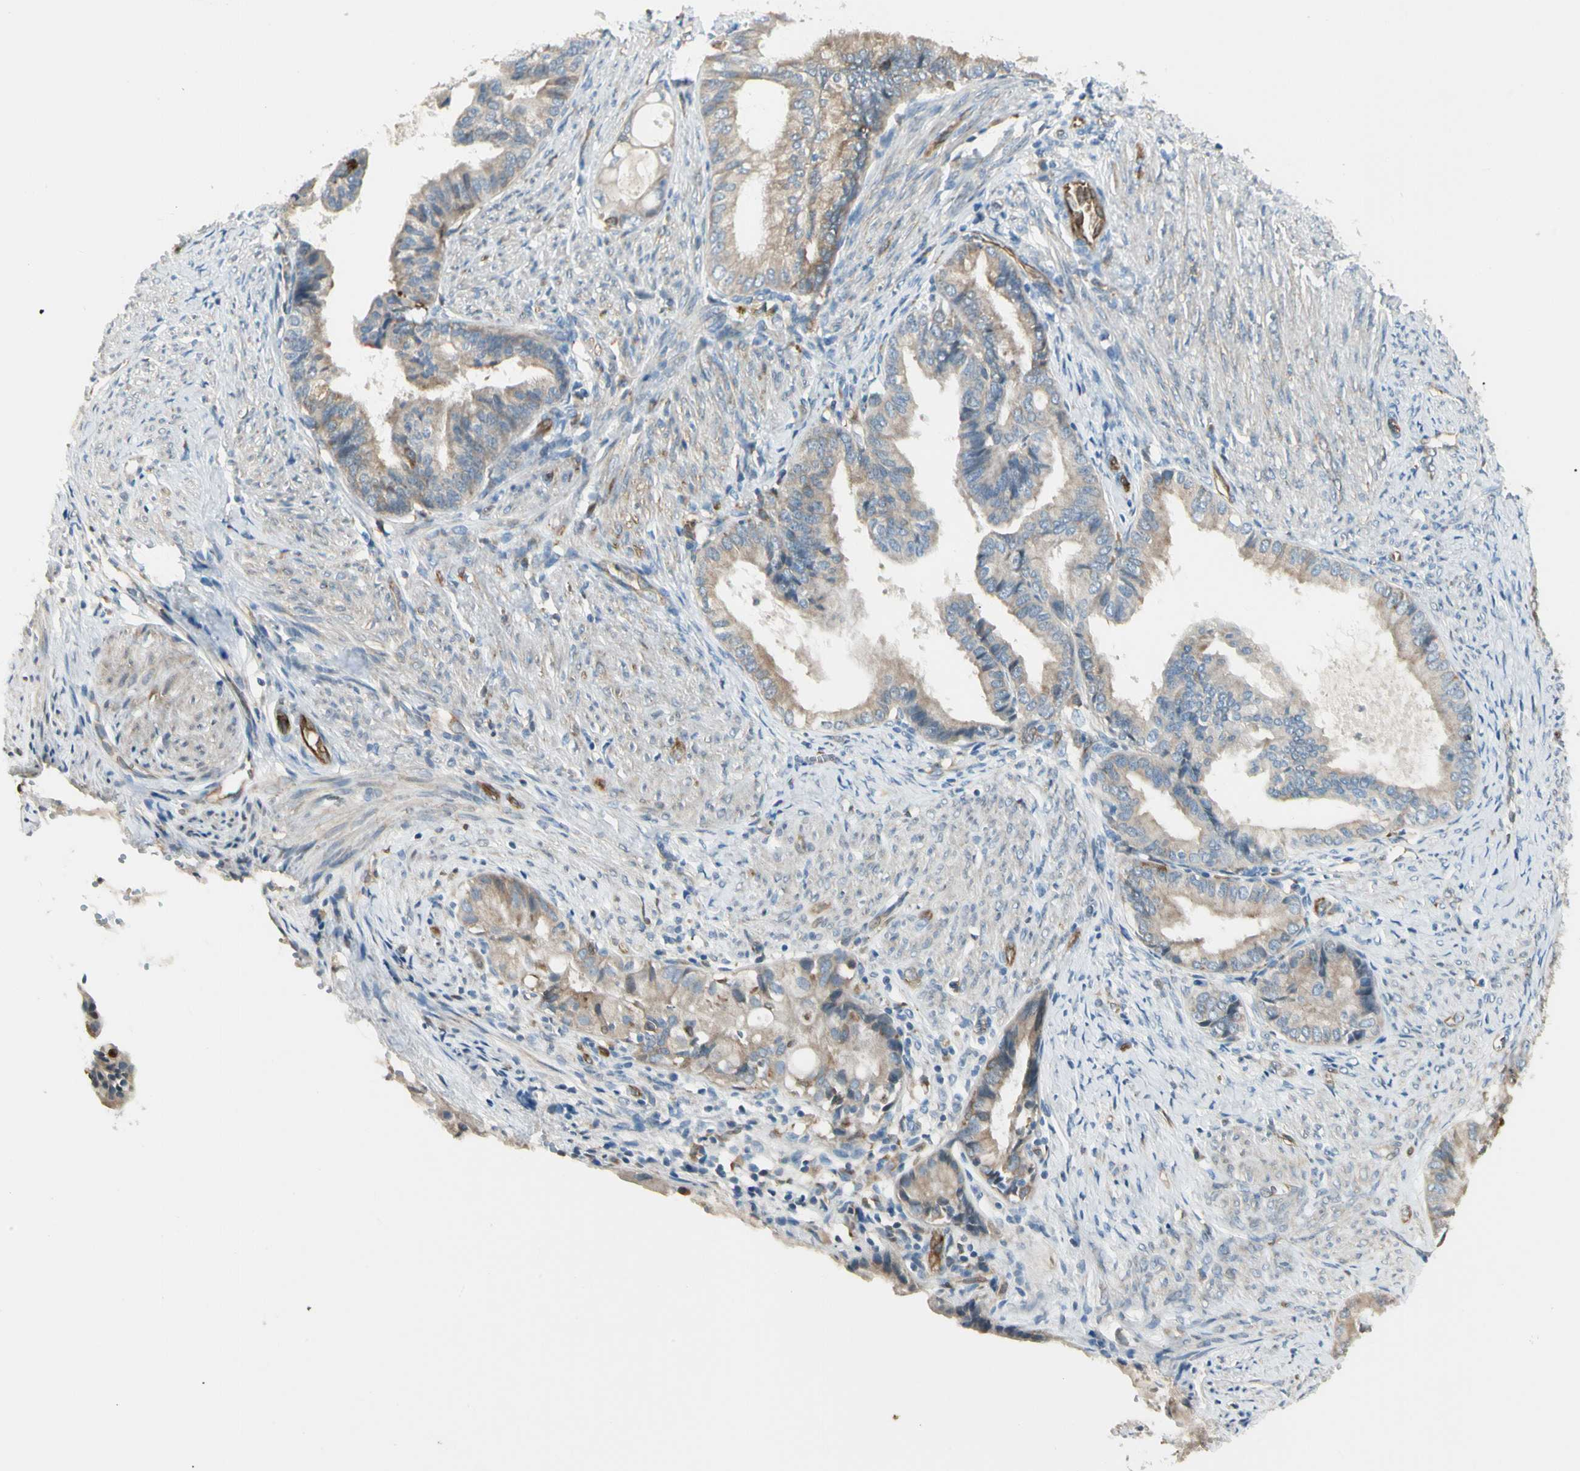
{"staining": {"intensity": "moderate", "quantity": "<25%", "location": "cytoplasmic/membranous"}, "tissue": "endometrial cancer", "cell_type": "Tumor cells", "image_type": "cancer", "snomed": [{"axis": "morphology", "description": "Adenocarcinoma, NOS"}, {"axis": "topography", "description": "Endometrium"}], "caption": "Human endometrial cancer stained with a protein marker reveals moderate staining in tumor cells.", "gene": "LPCAT2", "patient": {"sex": "female", "age": 86}}